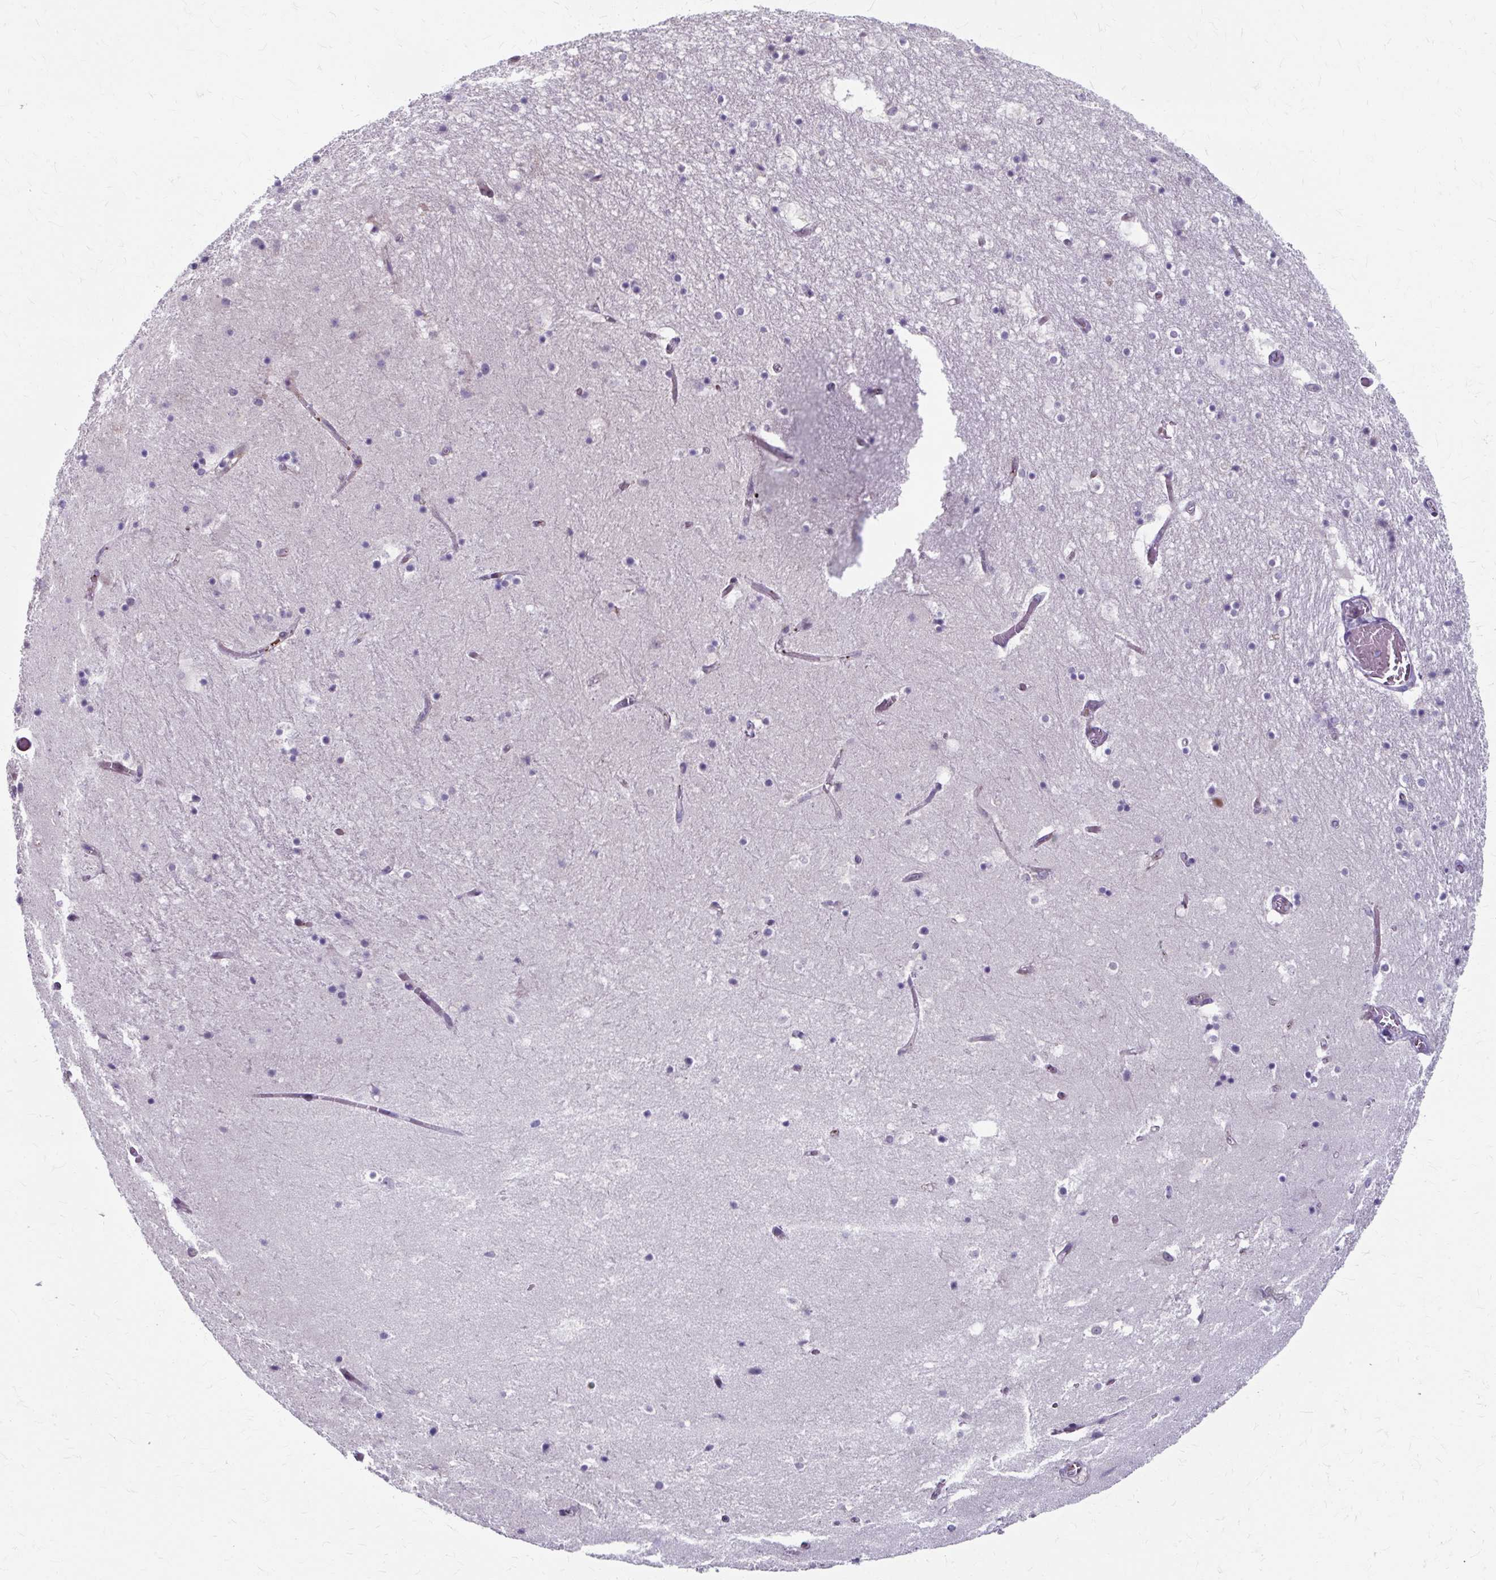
{"staining": {"intensity": "negative", "quantity": "none", "location": "none"}, "tissue": "hippocampus", "cell_type": "Glial cells", "image_type": "normal", "snomed": [{"axis": "morphology", "description": "Normal tissue, NOS"}, {"axis": "topography", "description": "Hippocampus"}], "caption": "The micrograph reveals no staining of glial cells in benign hippocampus.", "gene": "ZNF555", "patient": {"sex": "female", "age": 52}}